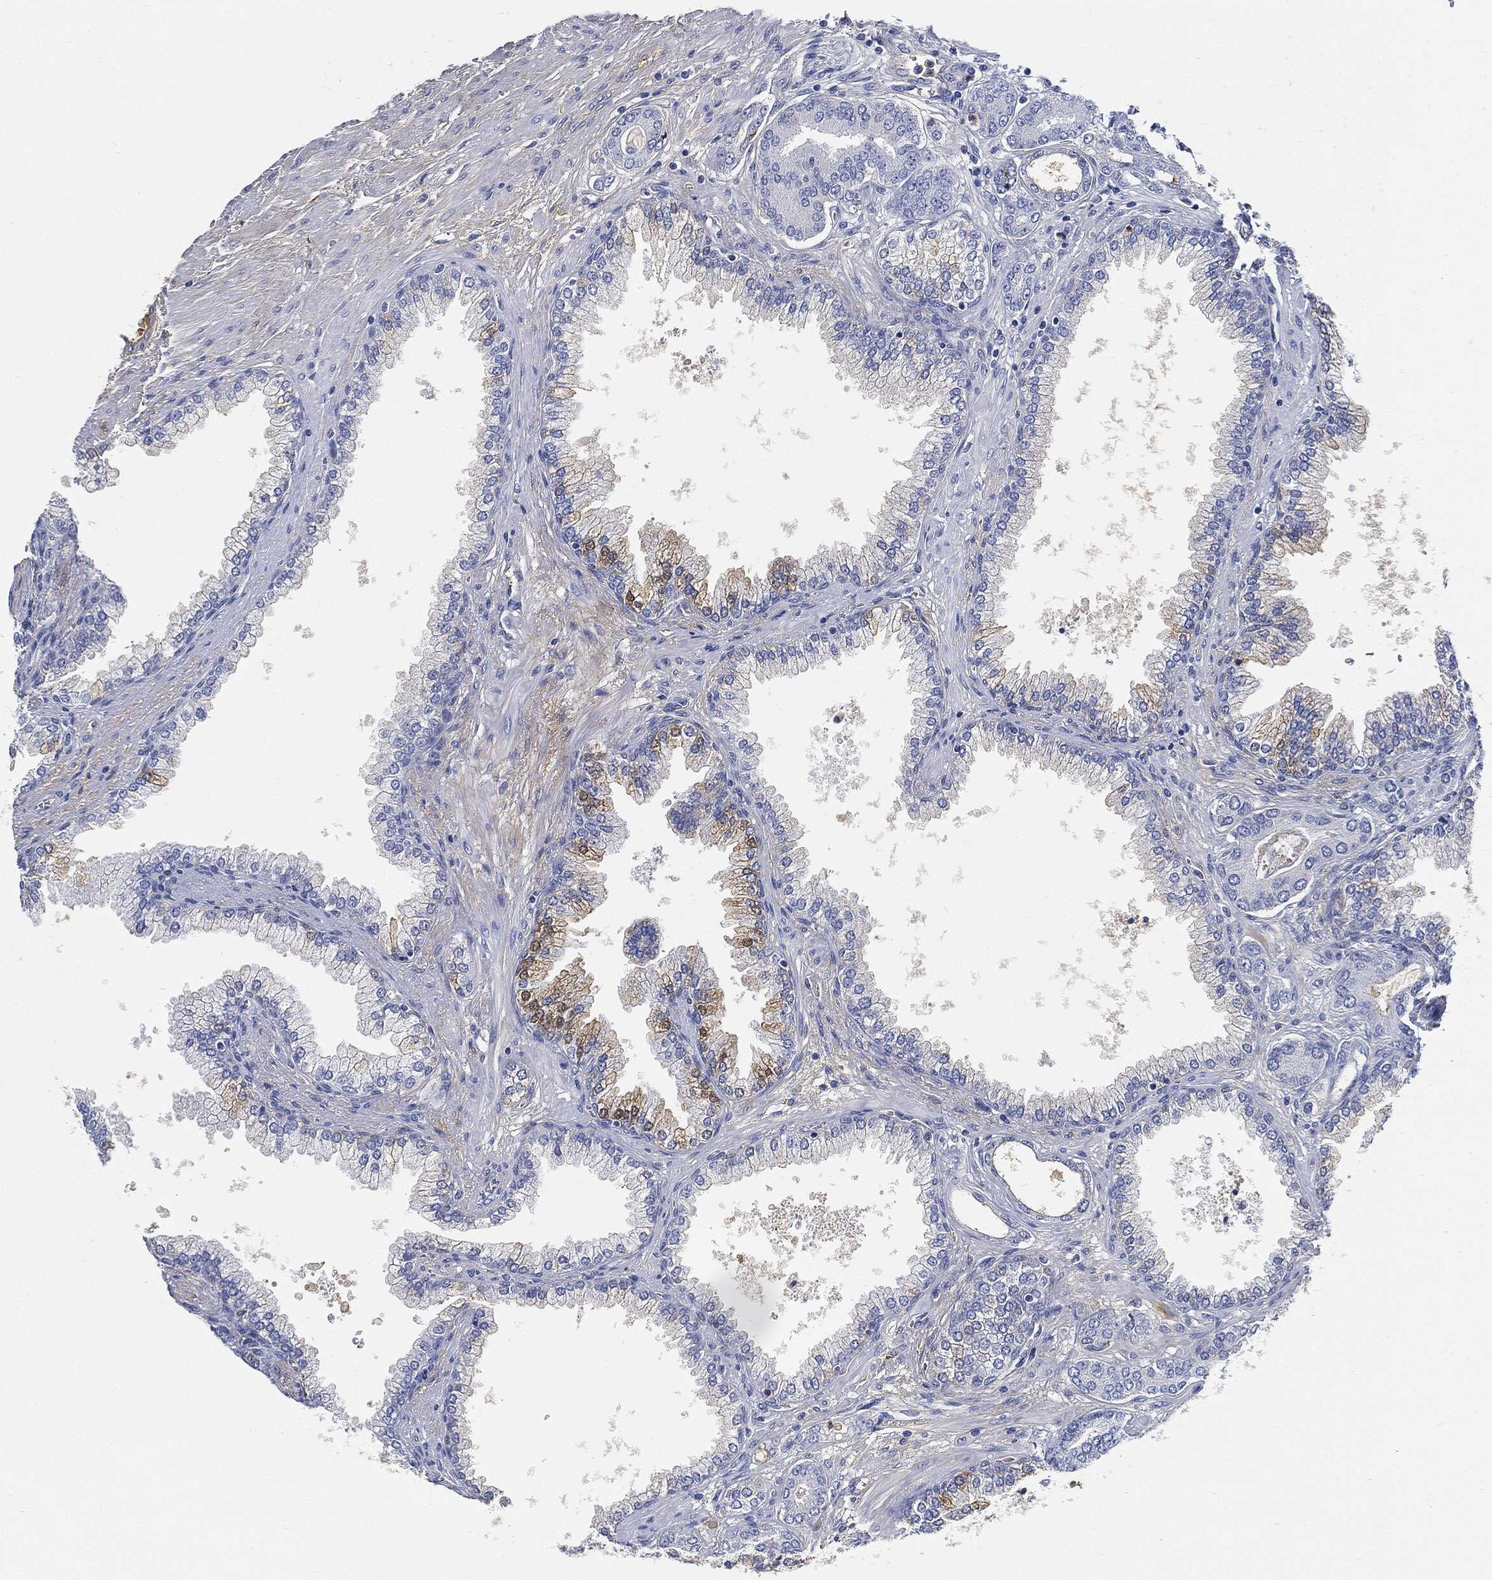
{"staining": {"intensity": "moderate", "quantity": "<25%", "location": "cytoplasmic/membranous"}, "tissue": "prostate cancer", "cell_type": "Tumor cells", "image_type": "cancer", "snomed": [{"axis": "morphology", "description": "Adenocarcinoma, Low grade"}, {"axis": "topography", "description": "Prostate"}], "caption": "Protein analysis of prostate low-grade adenocarcinoma tissue shows moderate cytoplasmic/membranous staining in approximately <25% of tumor cells.", "gene": "IGLV6-57", "patient": {"sex": "male", "age": 68}}